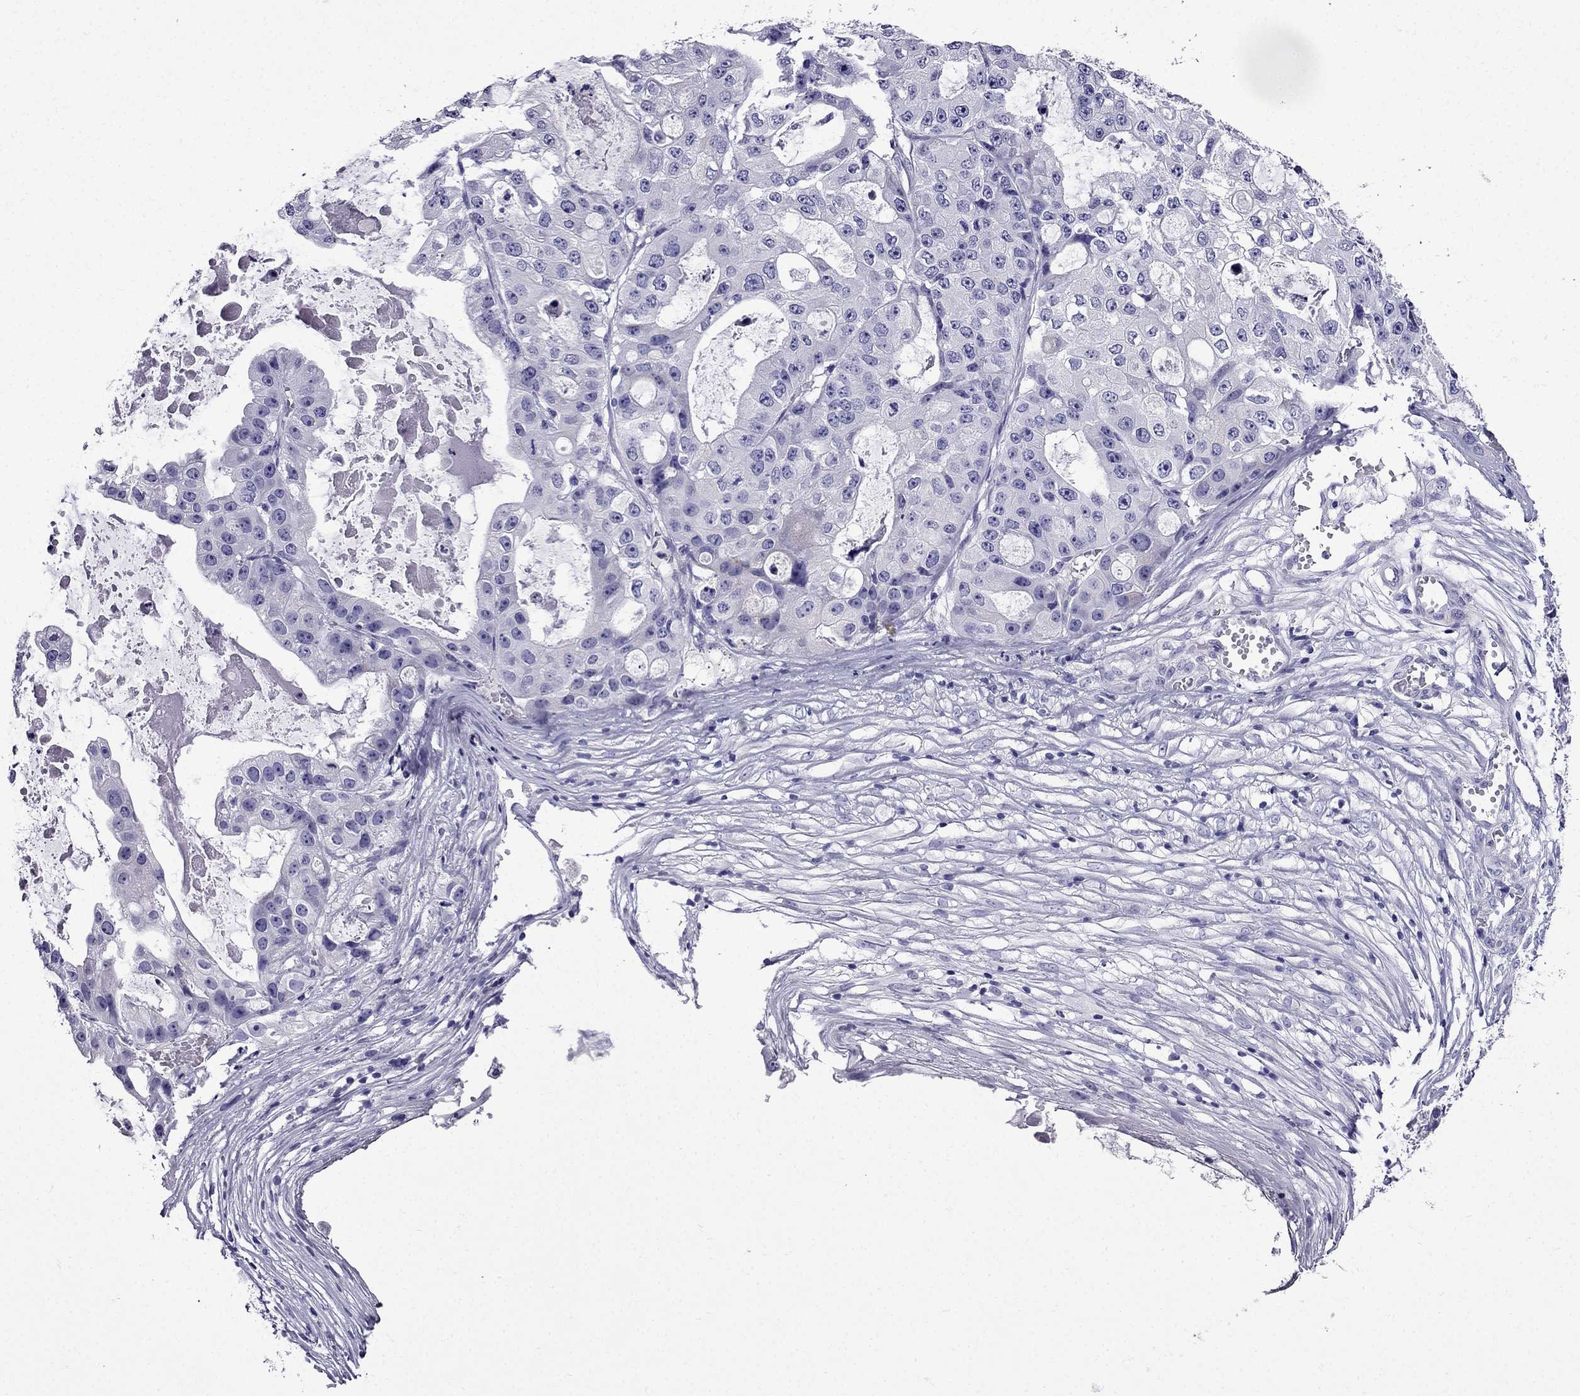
{"staining": {"intensity": "negative", "quantity": "none", "location": "none"}, "tissue": "ovarian cancer", "cell_type": "Tumor cells", "image_type": "cancer", "snomed": [{"axis": "morphology", "description": "Cystadenocarcinoma, serous, NOS"}, {"axis": "topography", "description": "Ovary"}], "caption": "Immunohistochemical staining of ovarian cancer (serous cystadenocarcinoma) displays no significant positivity in tumor cells.", "gene": "ERC2", "patient": {"sex": "female", "age": 56}}